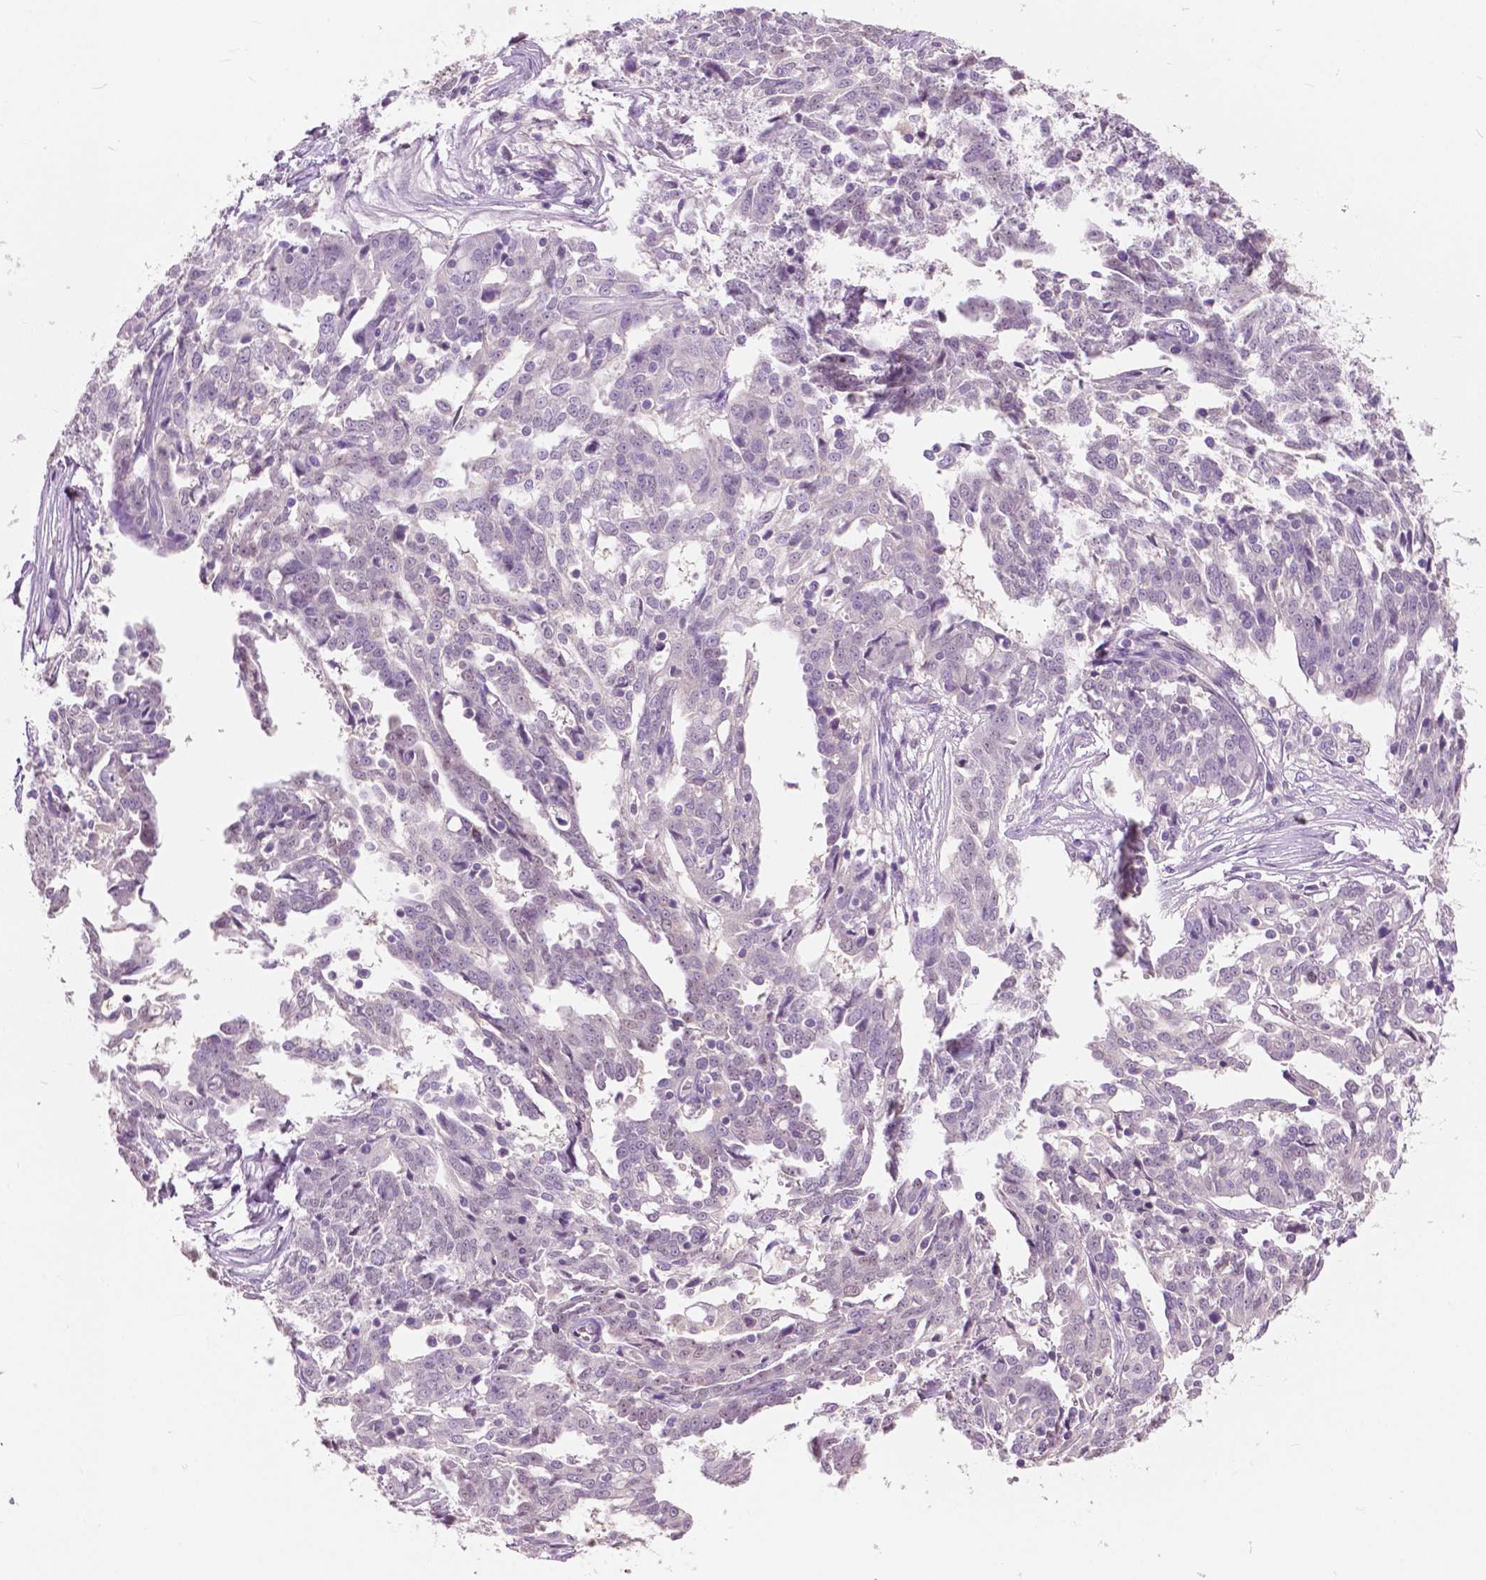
{"staining": {"intensity": "negative", "quantity": "none", "location": "none"}, "tissue": "ovarian cancer", "cell_type": "Tumor cells", "image_type": "cancer", "snomed": [{"axis": "morphology", "description": "Cystadenocarcinoma, serous, NOS"}, {"axis": "topography", "description": "Ovary"}], "caption": "Image shows no significant protein expression in tumor cells of ovarian cancer. Brightfield microscopy of immunohistochemistry (IHC) stained with DAB (3,3'-diaminobenzidine) (brown) and hematoxylin (blue), captured at high magnification.", "gene": "TKFC", "patient": {"sex": "female", "age": 67}}